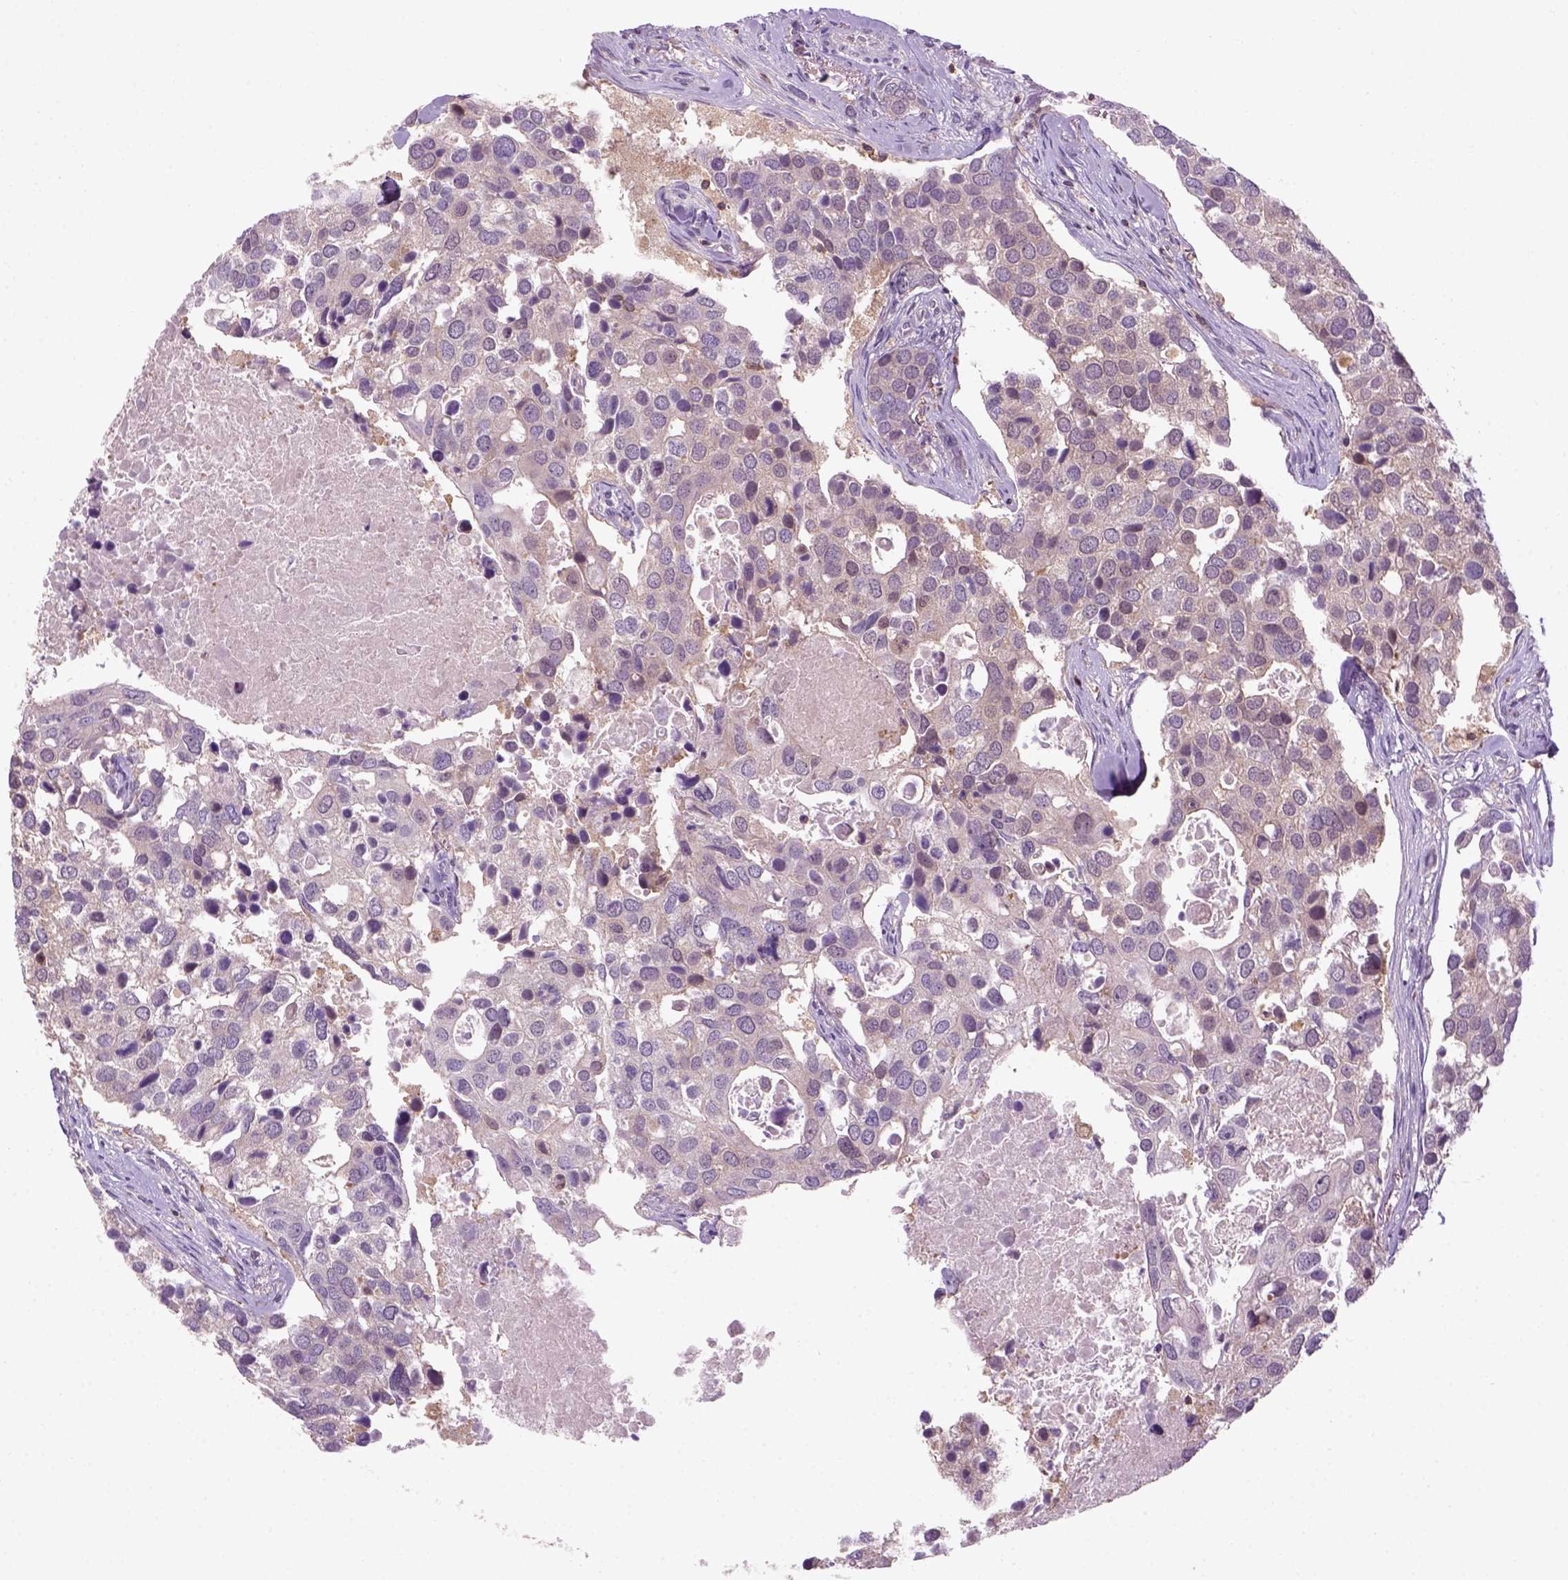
{"staining": {"intensity": "negative", "quantity": "none", "location": "none"}, "tissue": "breast cancer", "cell_type": "Tumor cells", "image_type": "cancer", "snomed": [{"axis": "morphology", "description": "Duct carcinoma"}, {"axis": "topography", "description": "Breast"}], "caption": "The image displays no significant expression in tumor cells of breast cancer (infiltrating ductal carcinoma).", "gene": "GOT1", "patient": {"sex": "female", "age": 83}}